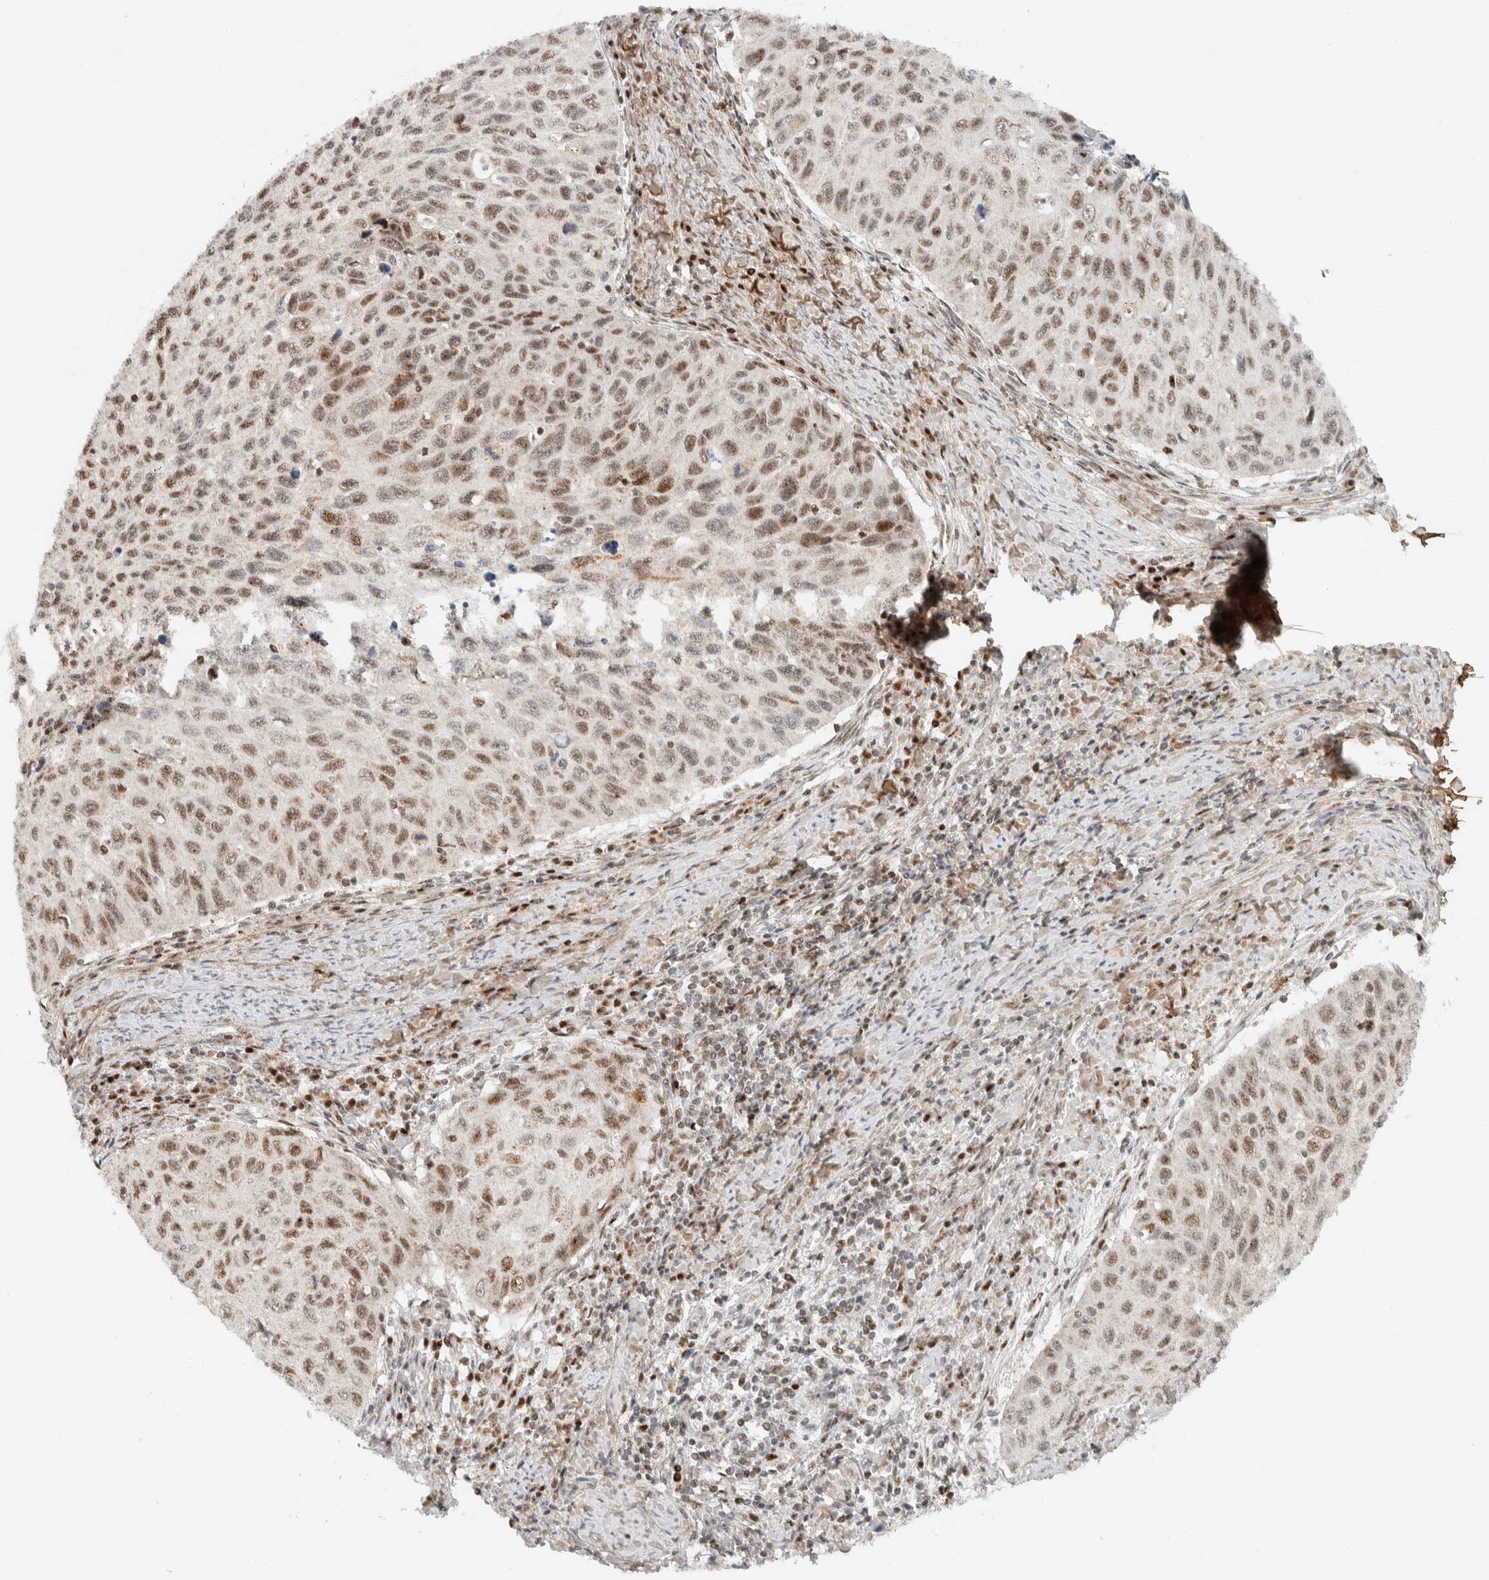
{"staining": {"intensity": "moderate", "quantity": "25%-75%", "location": "nuclear"}, "tissue": "cervical cancer", "cell_type": "Tumor cells", "image_type": "cancer", "snomed": [{"axis": "morphology", "description": "Squamous cell carcinoma, NOS"}, {"axis": "topography", "description": "Cervix"}], "caption": "Immunohistochemical staining of cervical cancer reveals medium levels of moderate nuclear protein expression in about 25%-75% of tumor cells.", "gene": "TSPAN32", "patient": {"sex": "female", "age": 53}}